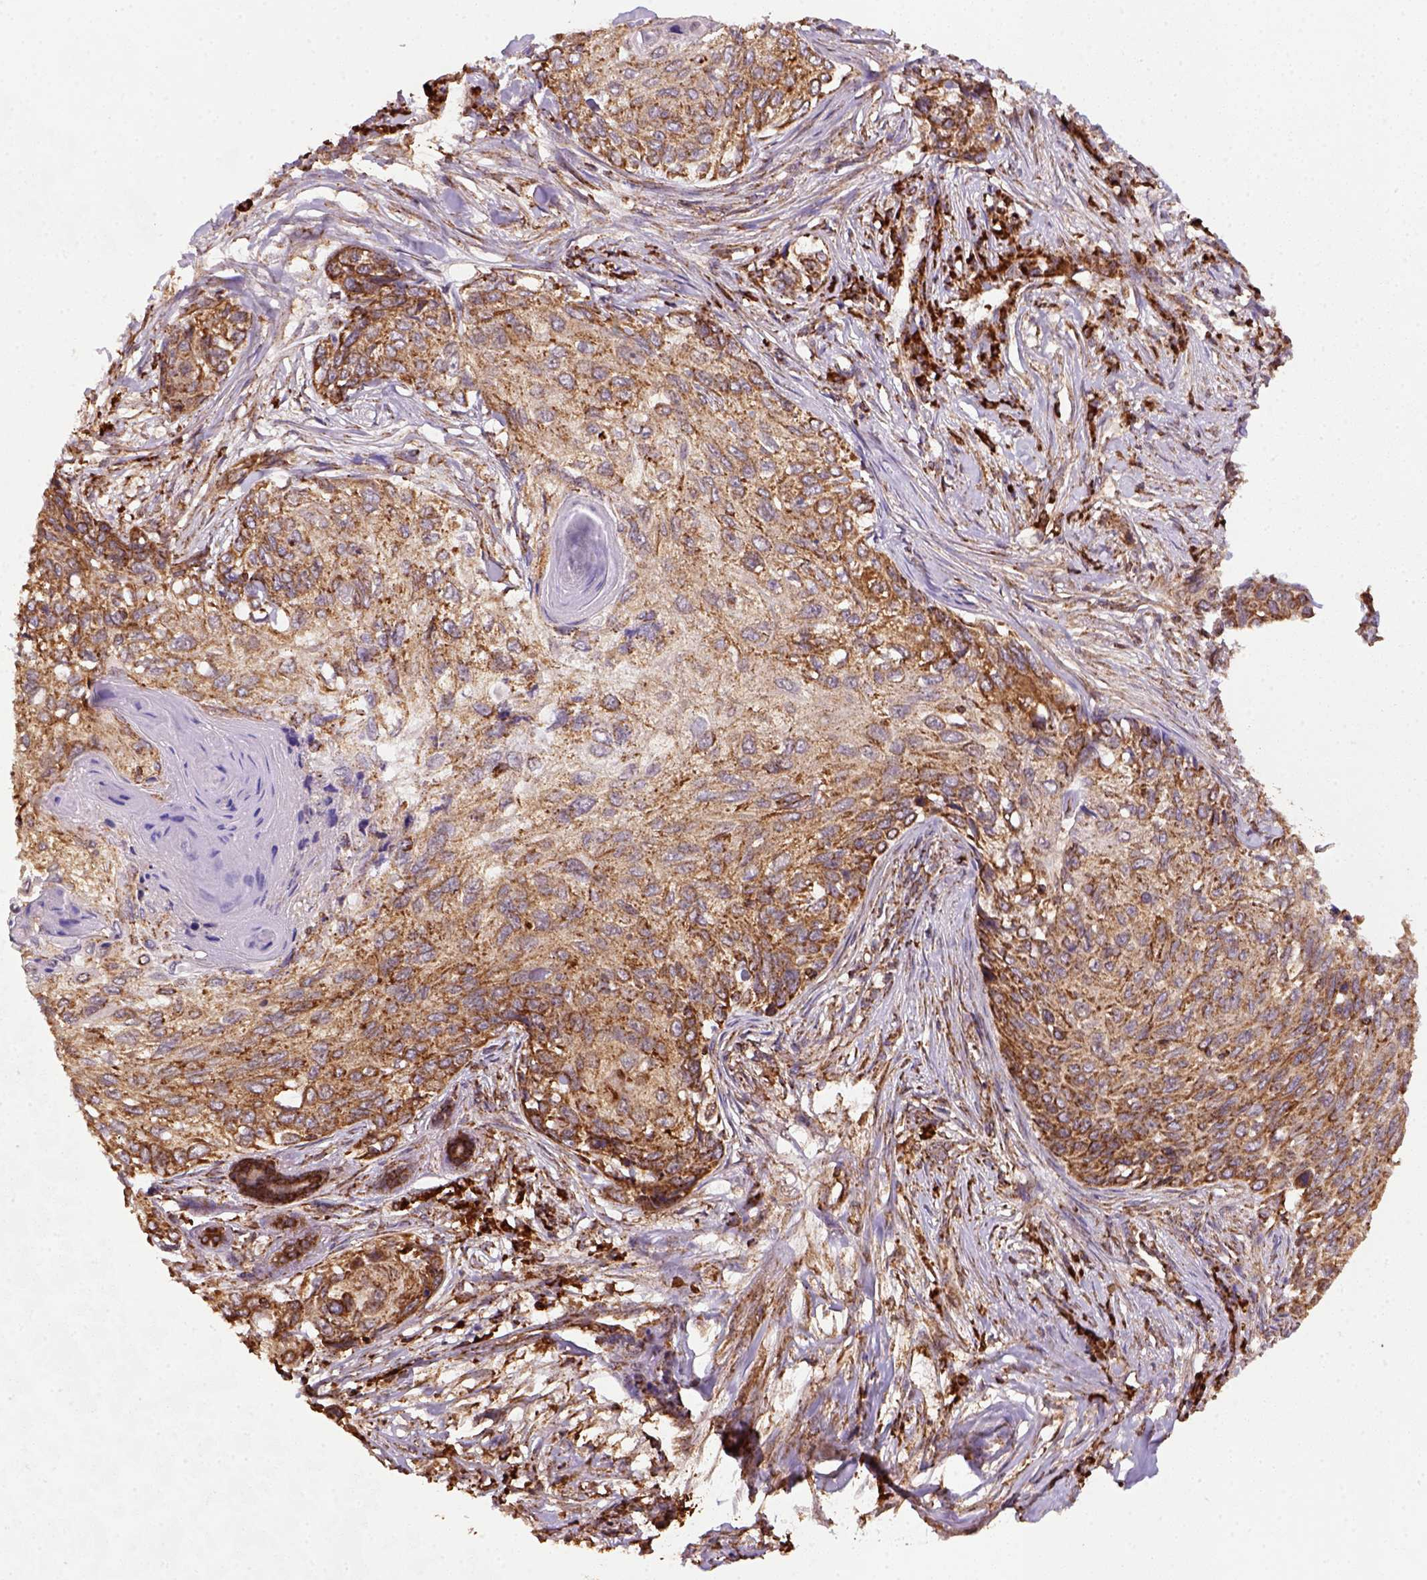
{"staining": {"intensity": "moderate", "quantity": ">75%", "location": "cytoplasmic/membranous"}, "tissue": "skin cancer", "cell_type": "Tumor cells", "image_type": "cancer", "snomed": [{"axis": "morphology", "description": "Squamous cell carcinoma, NOS"}, {"axis": "topography", "description": "Skin"}], "caption": "Moderate cytoplasmic/membranous expression is seen in about >75% of tumor cells in skin cancer. (brown staining indicates protein expression, while blue staining denotes nuclei).", "gene": "MAPK8IP3", "patient": {"sex": "male", "age": 92}}